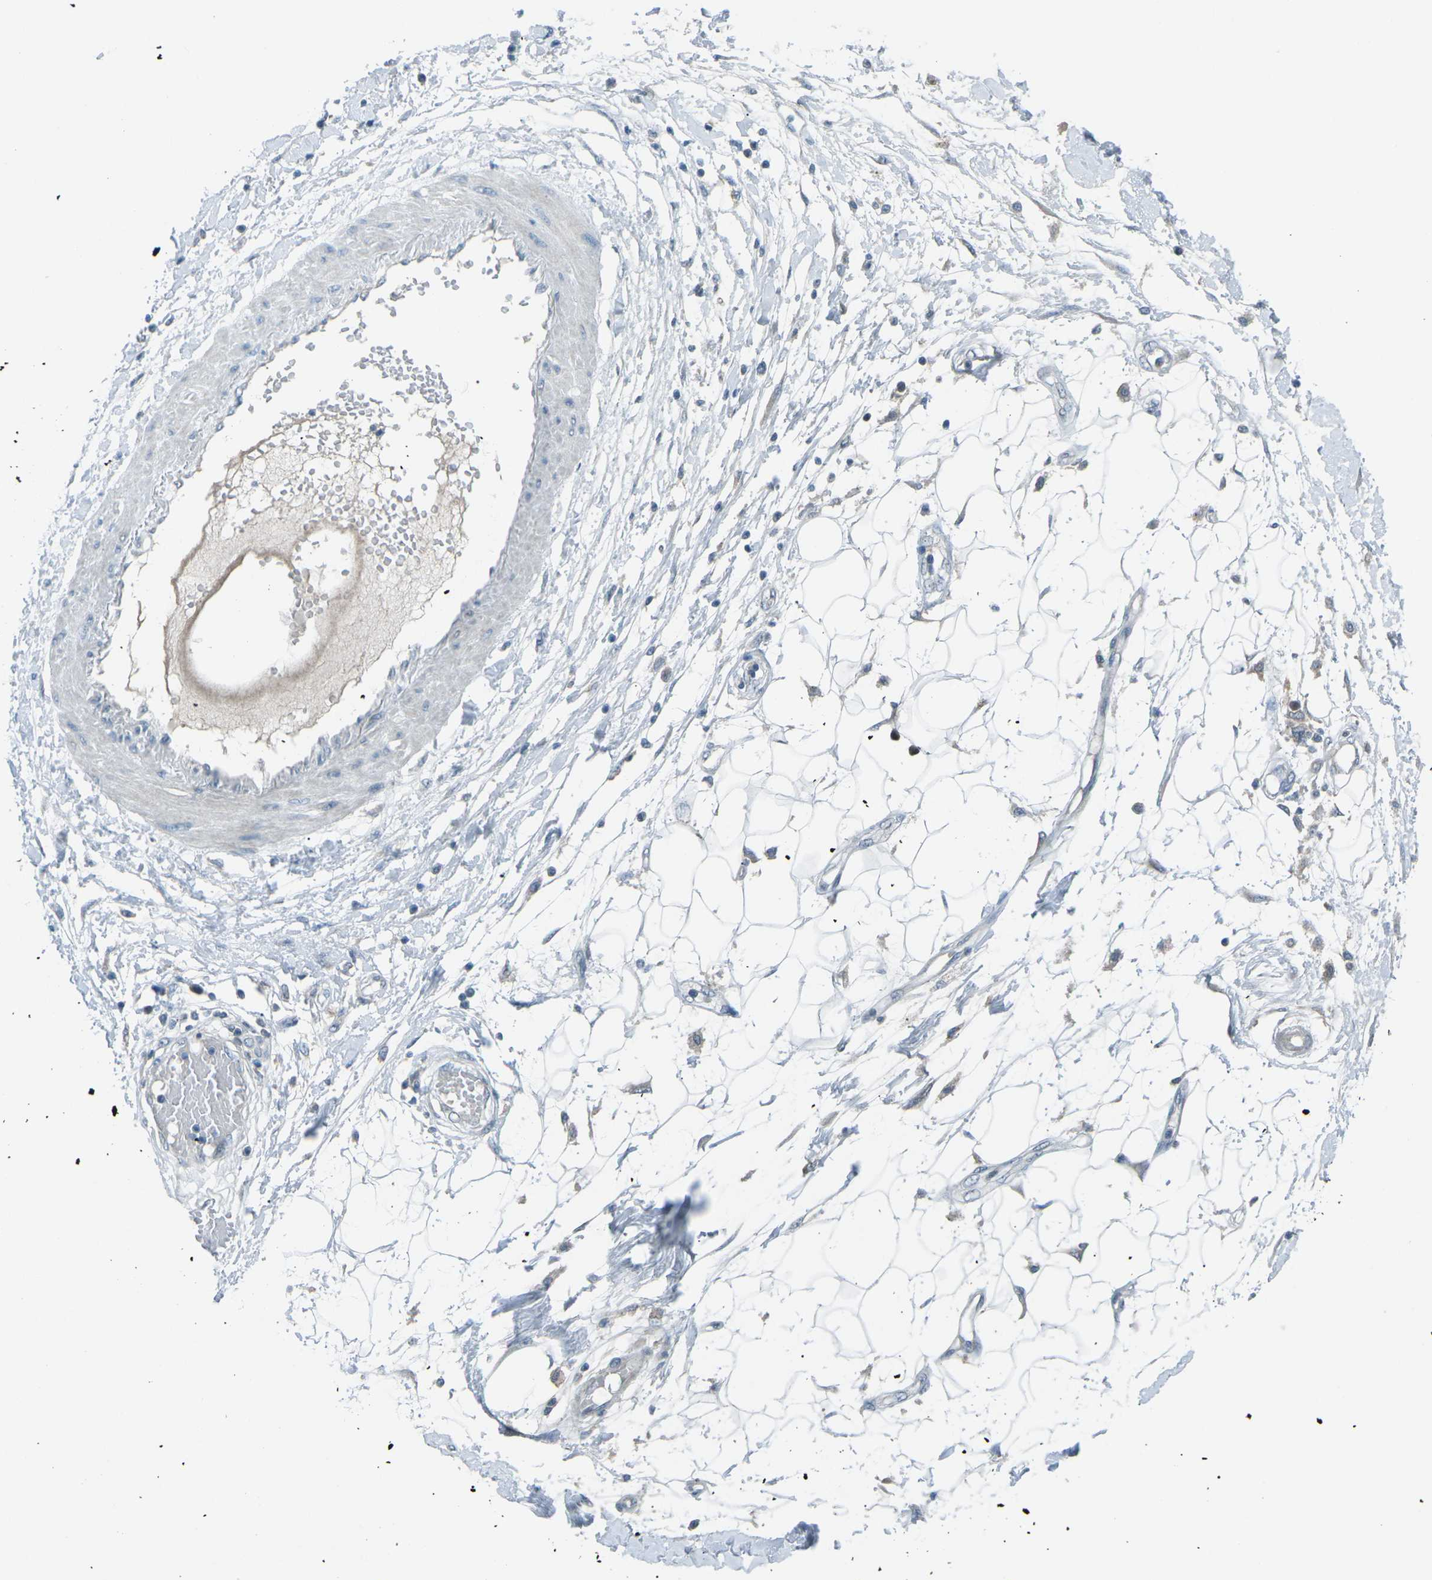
{"staining": {"intensity": "negative", "quantity": "none", "location": "none"}, "tissue": "adipose tissue", "cell_type": "Adipocytes", "image_type": "normal", "snomed": [{"axis": "morphology", "description": "Normal tissue, NOS"}, {"axis": "morphology", "description": "Squamous cell carcinoma, NOS"}, {"axis": "topography", "description": "Skin"}, {"axis": "topography", "description": "Peripheral nerve tissue"}], "caption": "A micrograph of human adipose tissue is negative for staining in adipocytes. (Immunohistochemistry (ihc), brightfield microscopy, high magnification).", "gene": "PRKCA", "patient": {"sex": "male", "age": 83}}